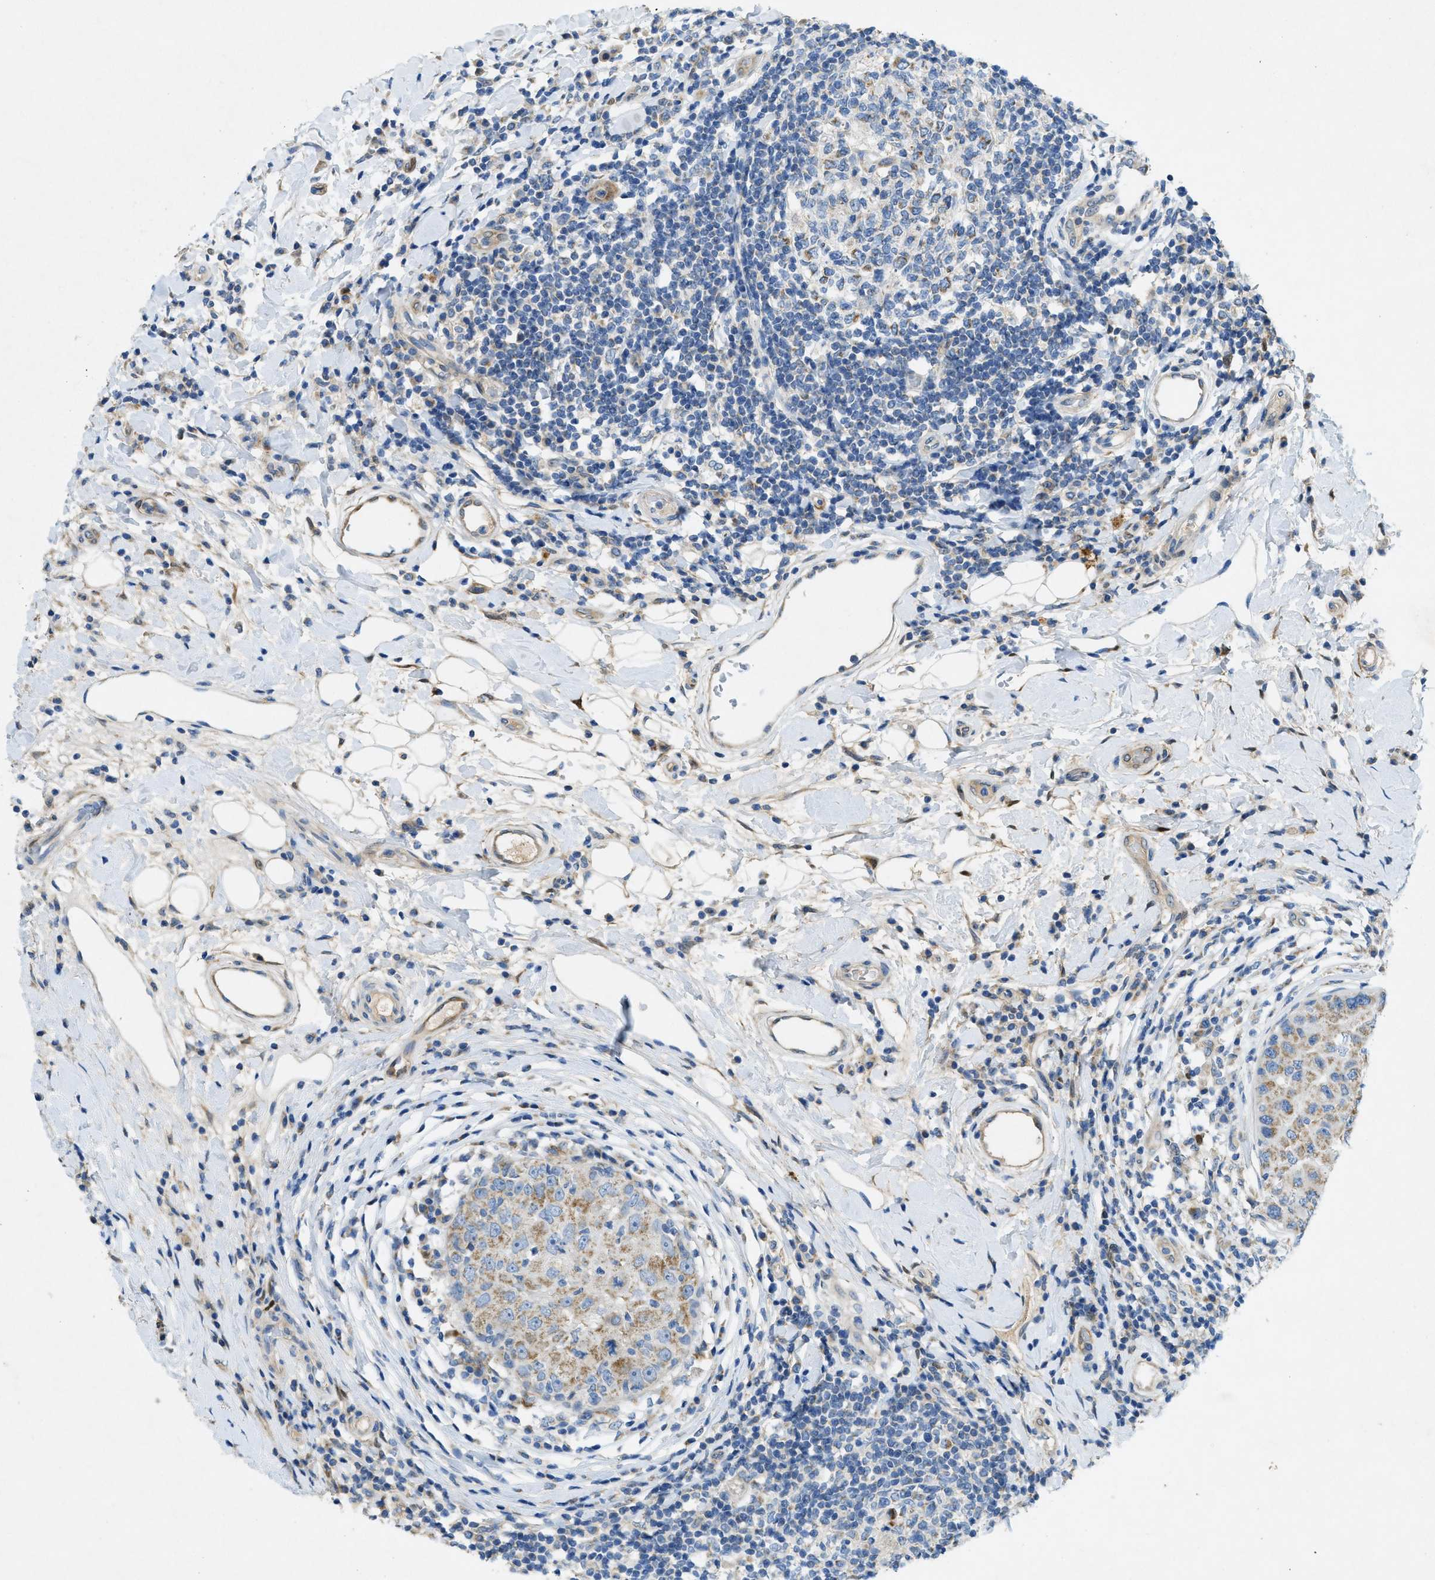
{"staining": {"intensity": "moderate", "quantity": "25%-75%", "location": "cytoplasmic/membranous"}, "tissue": "breast cancer", "cell_type": "Tumor cells", "image_type": "cancer", "snomed": [{"axis": "morphology", "description": "Duct carcinoma"}, {"axis": "topography", "description": "Breast"}], "caption": "Breast cancer stained with a protein marker reveals moderate staining in tumor cells.", "gene": "CYGB", "patient": {"sex": "female", "age": 27}}